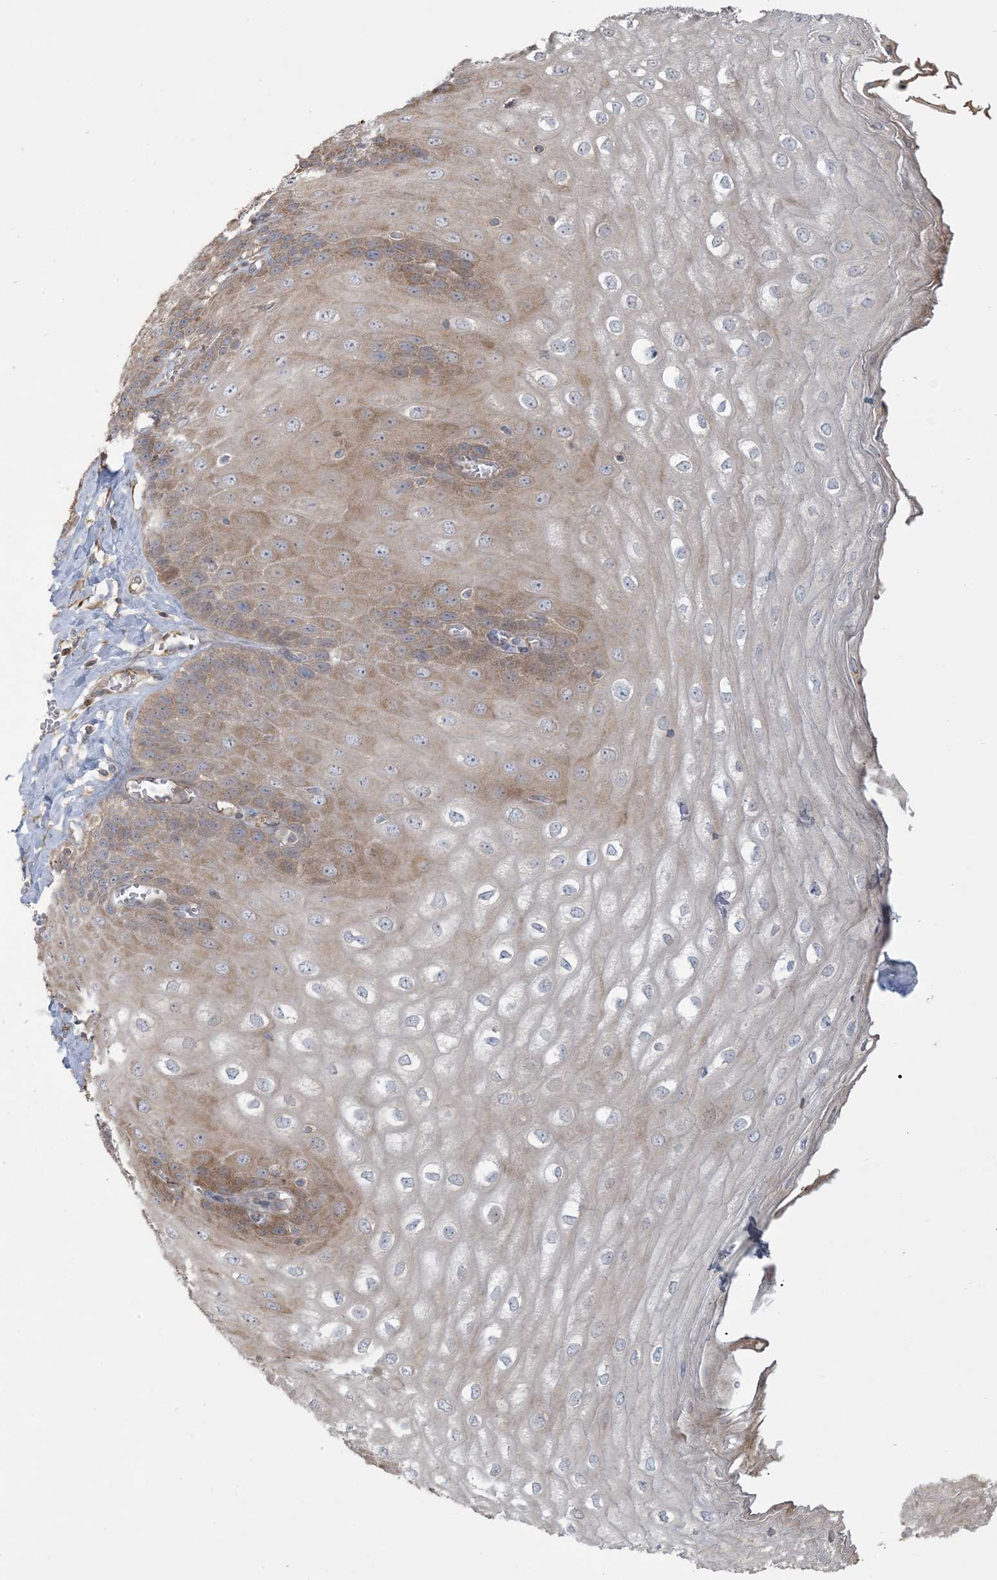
{"staining": {"intensity": "moderate", "quantity": "25%-75%", "location": "cytoplasmic/membranous"}, "tissue": "esophagus", "cell_type": "Squamous epithelial cells", "image_type": "normal", "snomed": [{"axis": "morphology", "description": "Normal tissue, NOS"}, {"axis": "topography", "description": "Esophagus"}], "caption": "This is a histology image of IHC staining of normal esophagus, which shows moderate positivity in the cytoplasmic/membranous of squamous epithelial cells.", "gene": "KLHL18", "patient": {"sex": "male", "age": 60}}